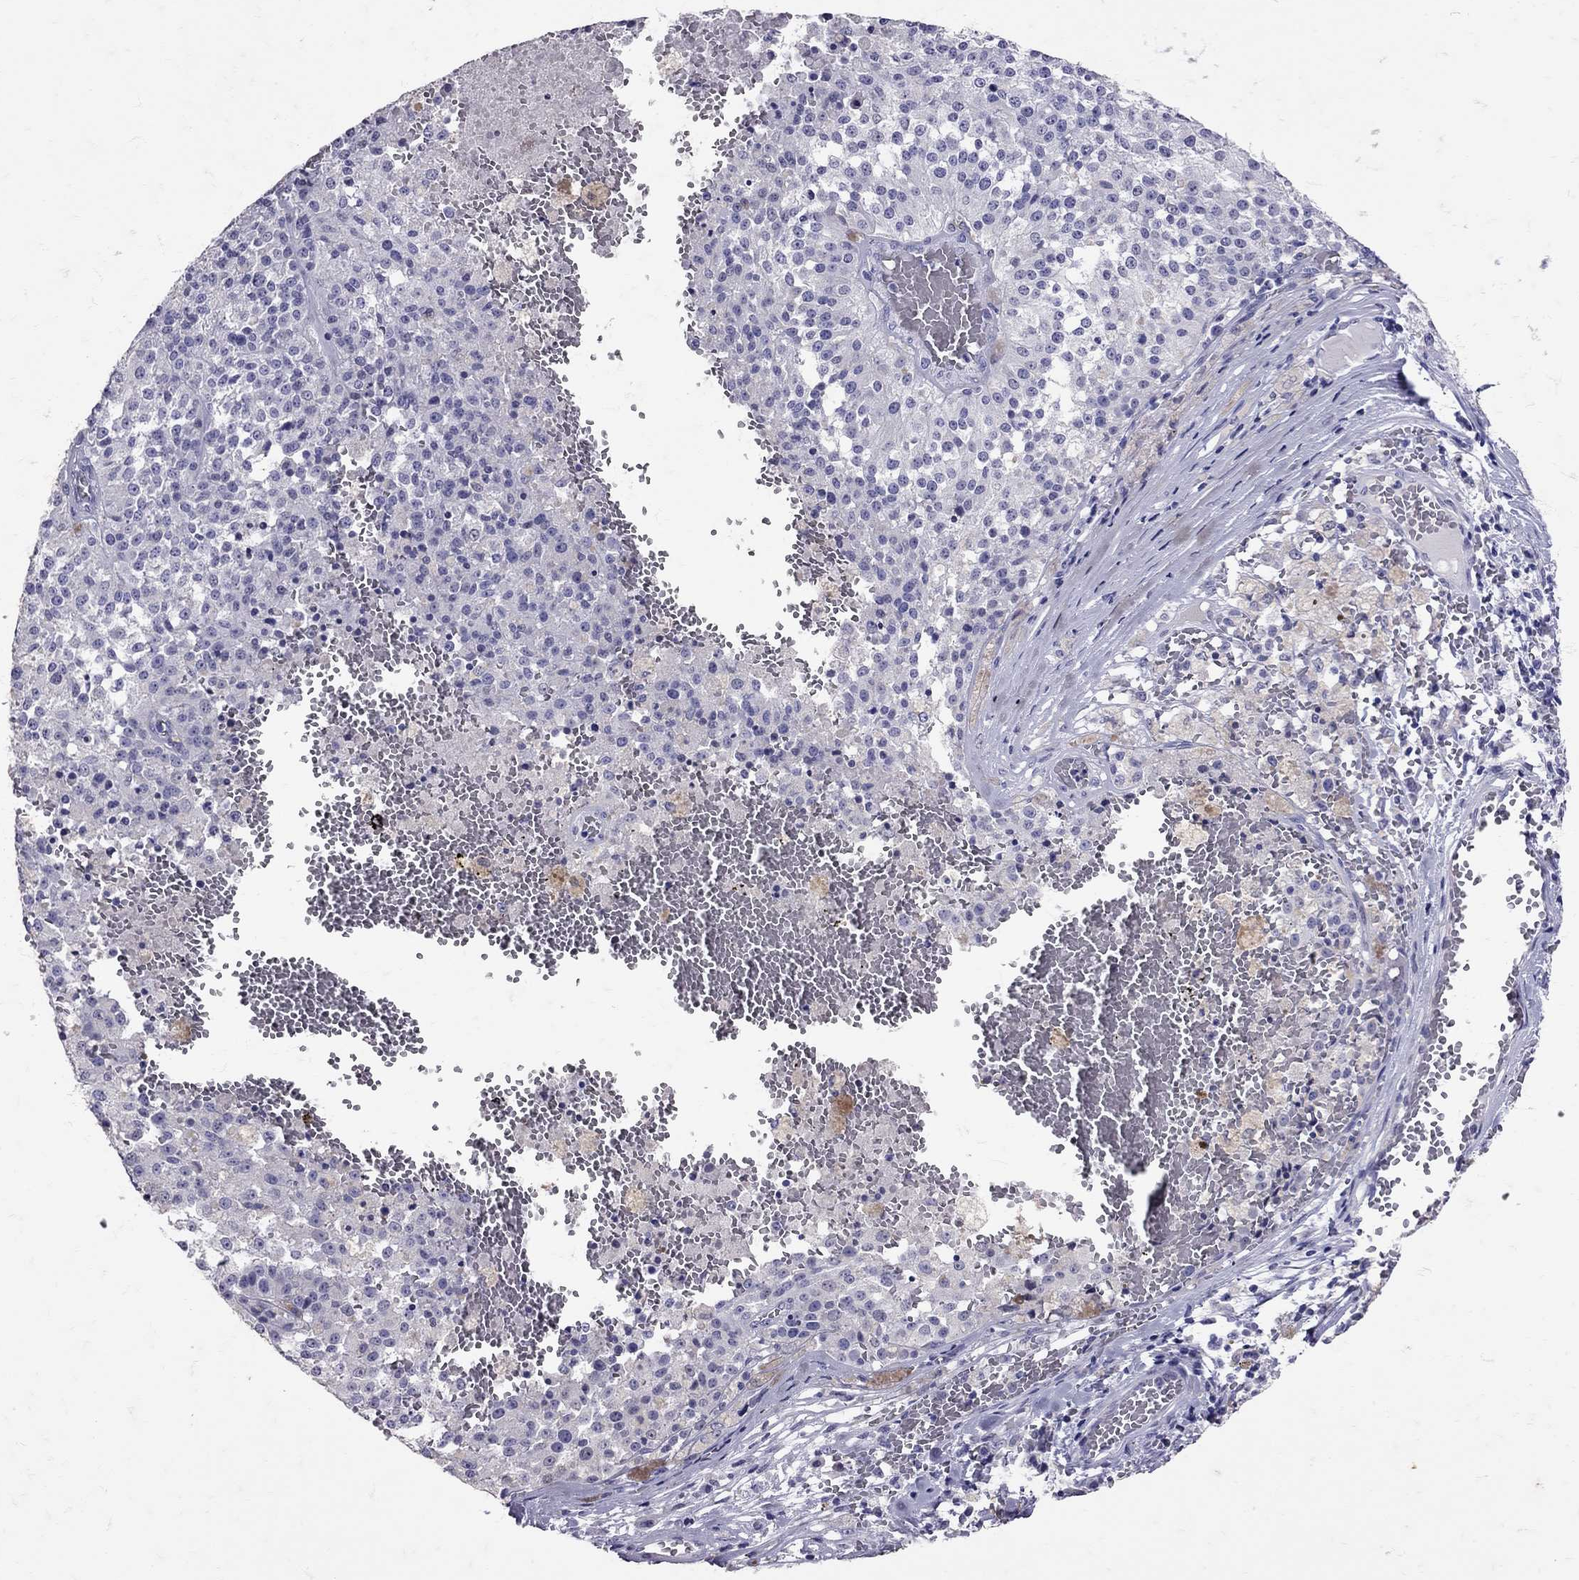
{"staining": {"intensity": "negative", "quantity": "none", "location": "none"}, "tissue": "melanoma", "cell_type": "Tumor cells", "image_type": "cancer", "snomed": [{"axis": "morphology", "description": "Malignant melanoma, Metastatic site"}, {"axis": "topography", "description": "Lymph node"}], "caption": "An image of melanoma stained for a protein demonstrates no brown staining in tumor cells.", "gene": "SST", "patient": {"sex": "female", "age": 64}}